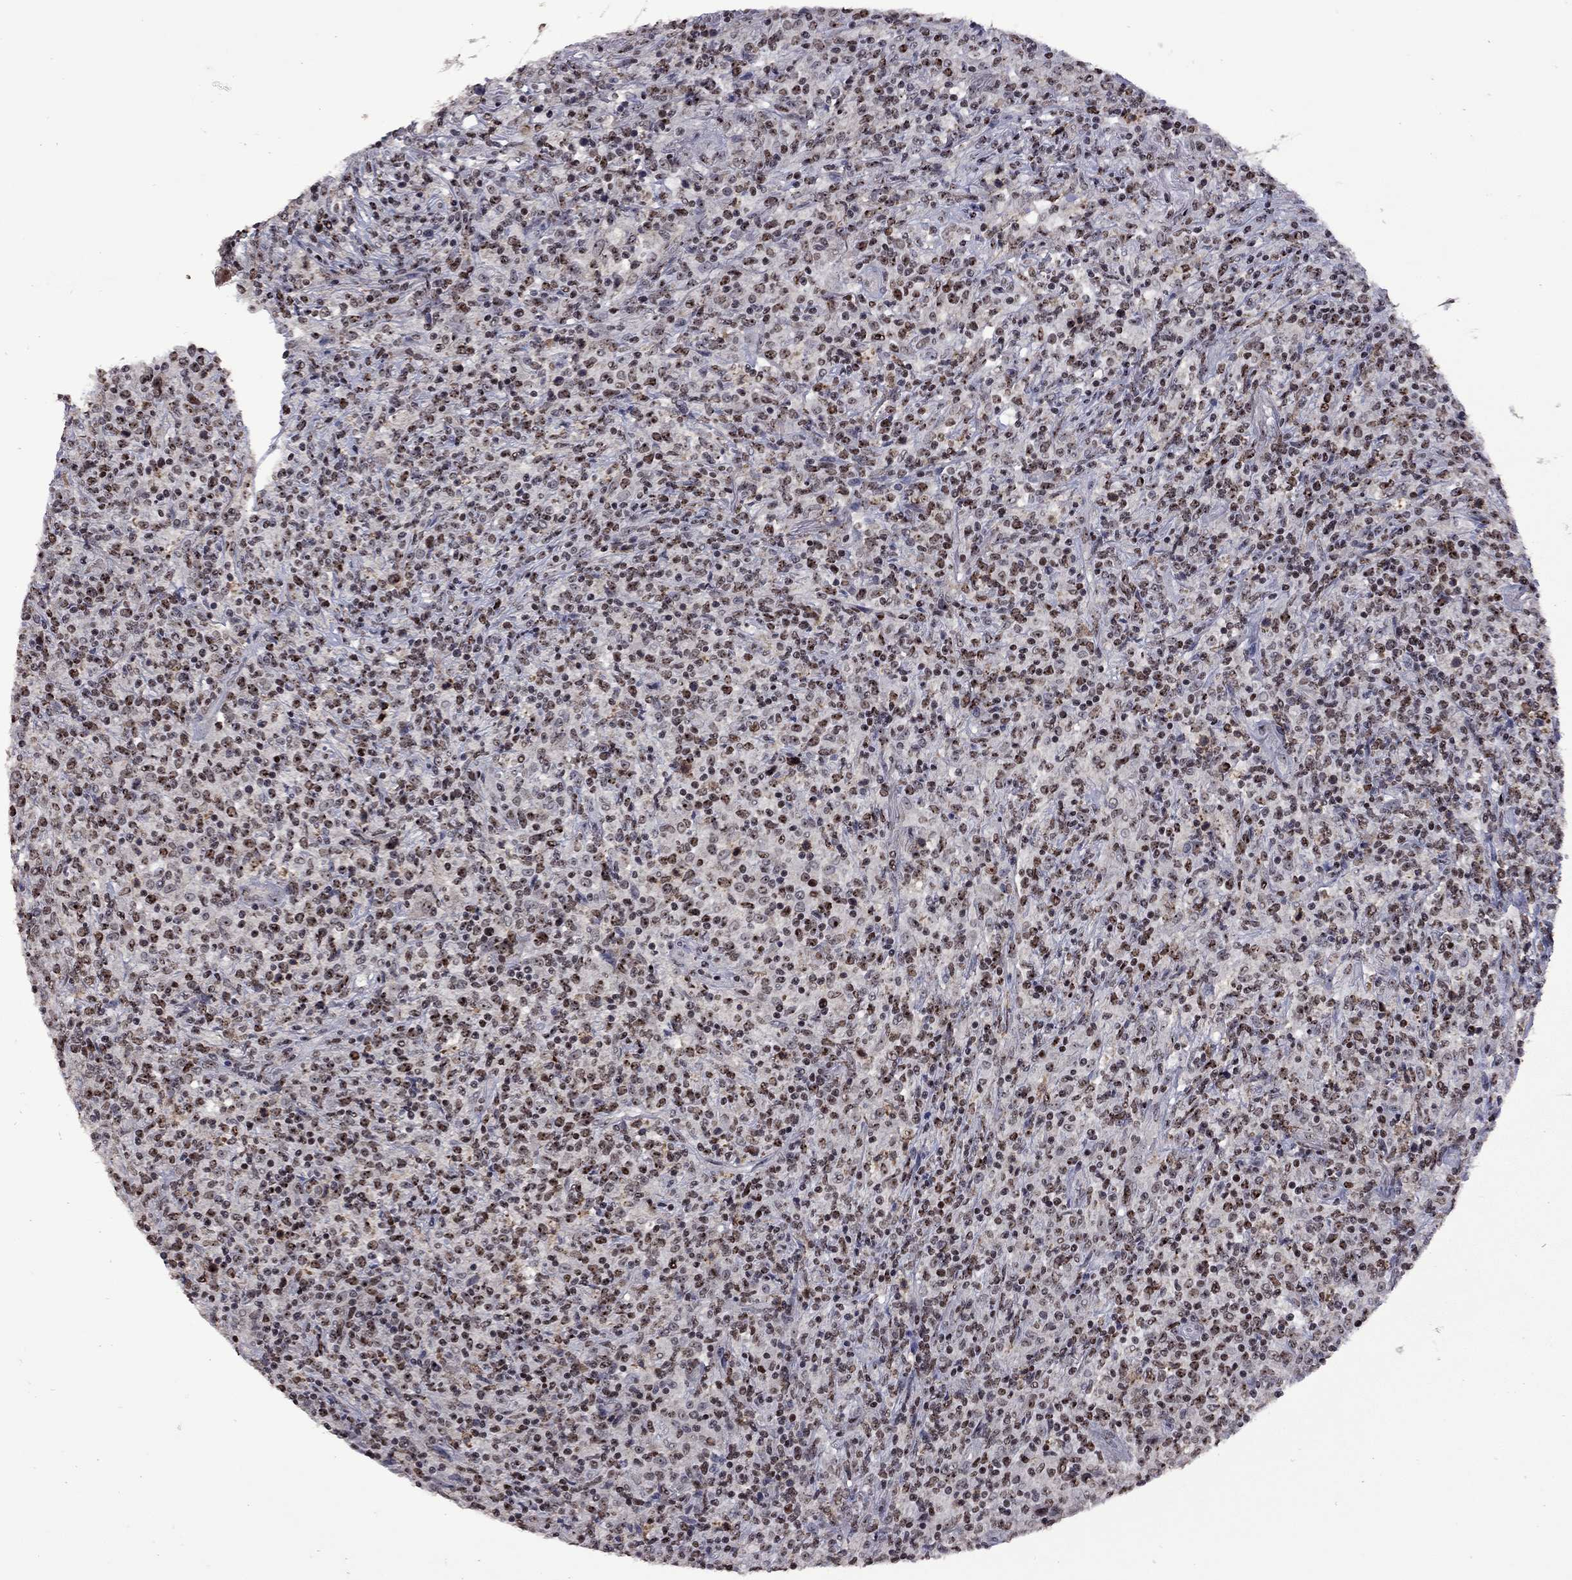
{"staining": {"intensity": "strong", "quantity": "25%-75%", "location": "nuclear"}, "tissue": "lymphoma", "cell_type": "Tumor cells", "image_type": "cancer", "snomed": [{"axis": "morphology", "description": "Malignant lymphoma, non-Hodgkin's type, High grade"}, {"axis": "topography", "description": "Lung"}], "caption": "IHC image of human lymphoma stained for a protein (brown), which shows high levels of strong nuclear expression in approximately 25%-75% of tumor cells.", "gene": "SPOUT1", "patient": {"sex": "male", "age": 79}}